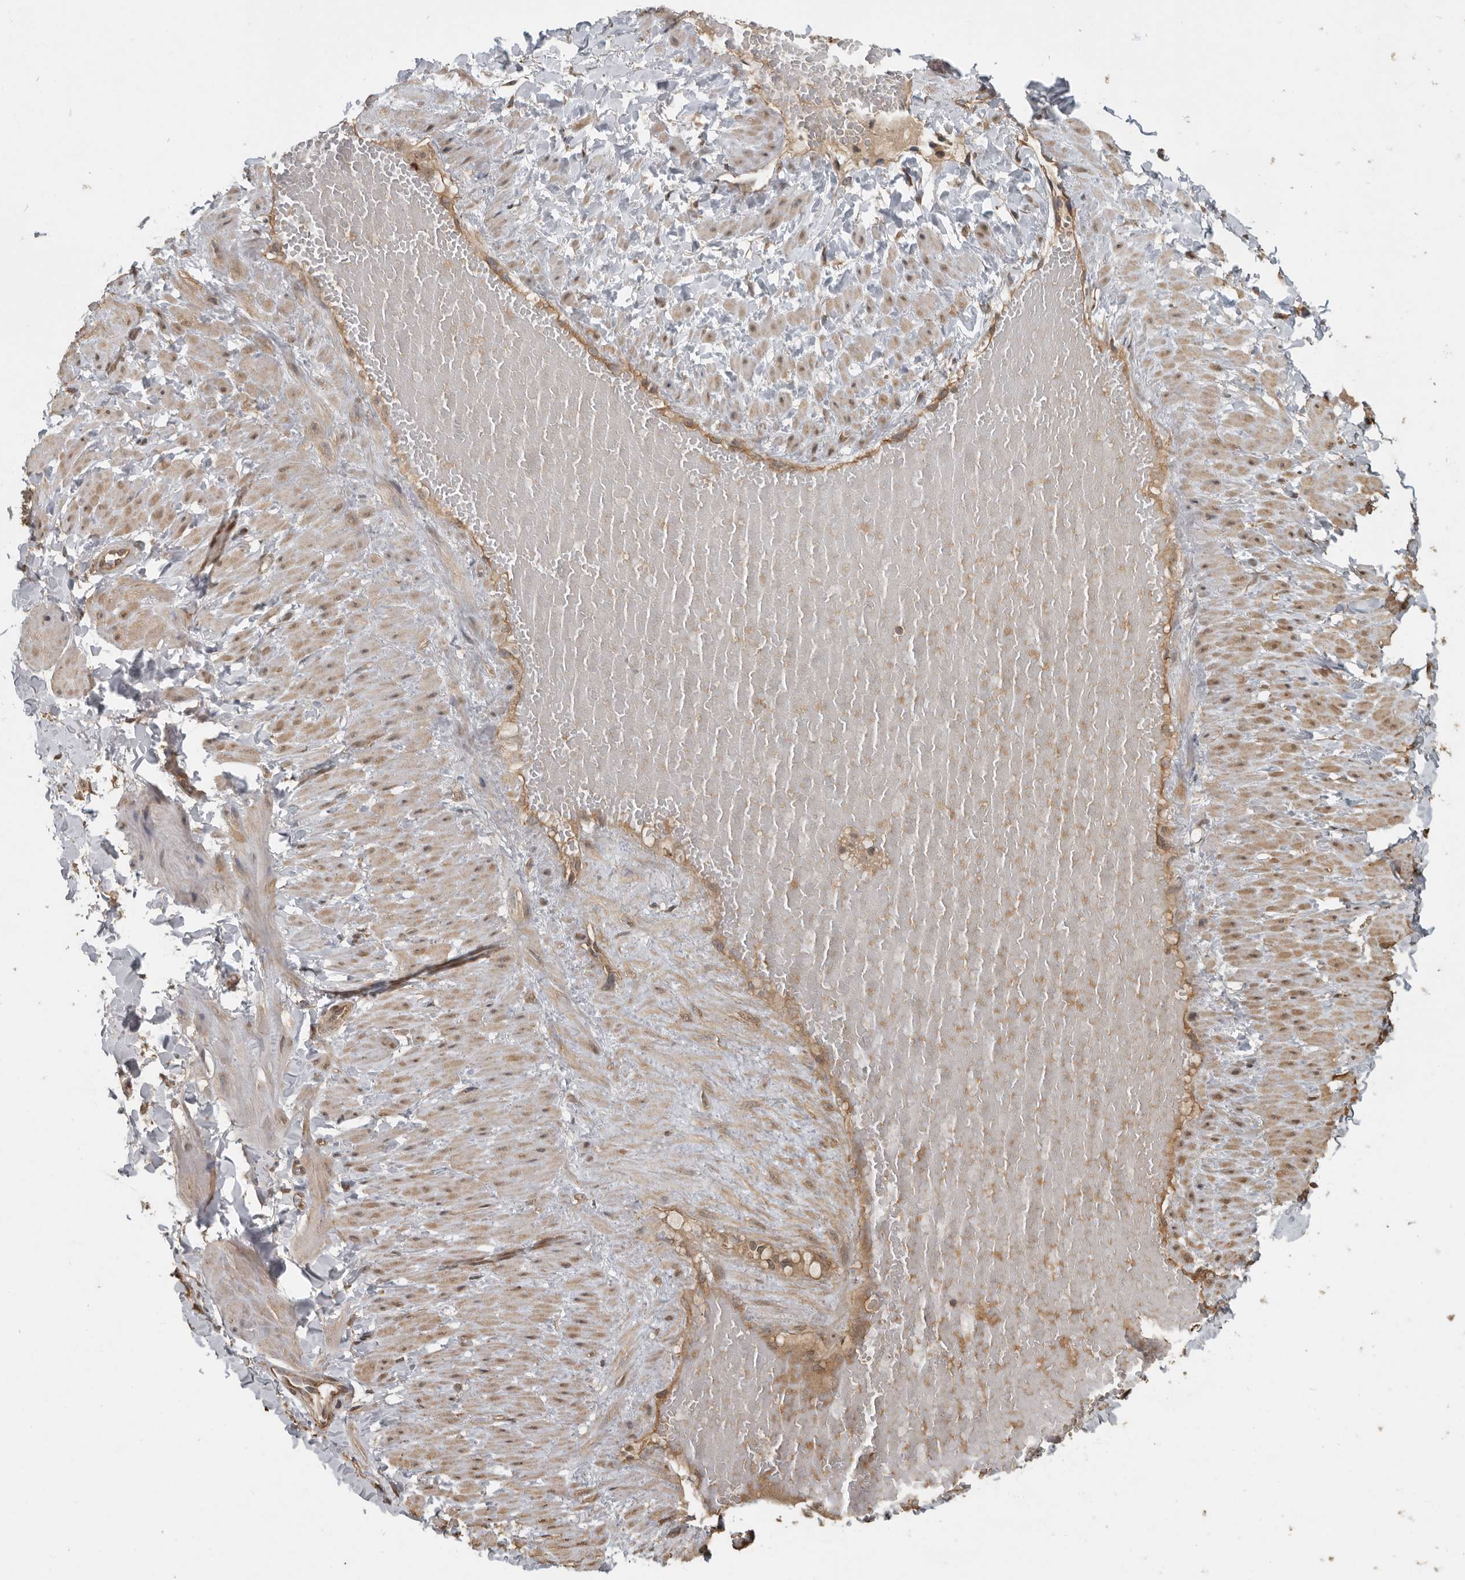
{"staining": {"intensity": "weak", "quantity": "25%-75%", "location": "cytoplasmic/membranous,nuclear"}, "tissue": "soft tissue", "cell_type": "Fibroblasts", "image_type": "normal", "snomed": [{"axis": "morphology", "description": "Normal tissue, NOS"}, {"axis": "topography", "description": "Adipose tissue"}, {"axis": "topography", "description": "Vascular tissue"}, {"axis": "topography", "description": "Peripheral nerve tissue"}], "caption": "Protein staining of normal soft tissue exhibits weak cytoplasmic/membranous,nuclear expression in approximately 25%-75% of fibroblasts. (Stains: DAB (3,3'-diaminobenzidine) in brown, nuclei in blue, Microscopy: brightfield microscopy at high magnification).", "gene": "AFAP1", "patient": {"sex": "male", "age": 25}}